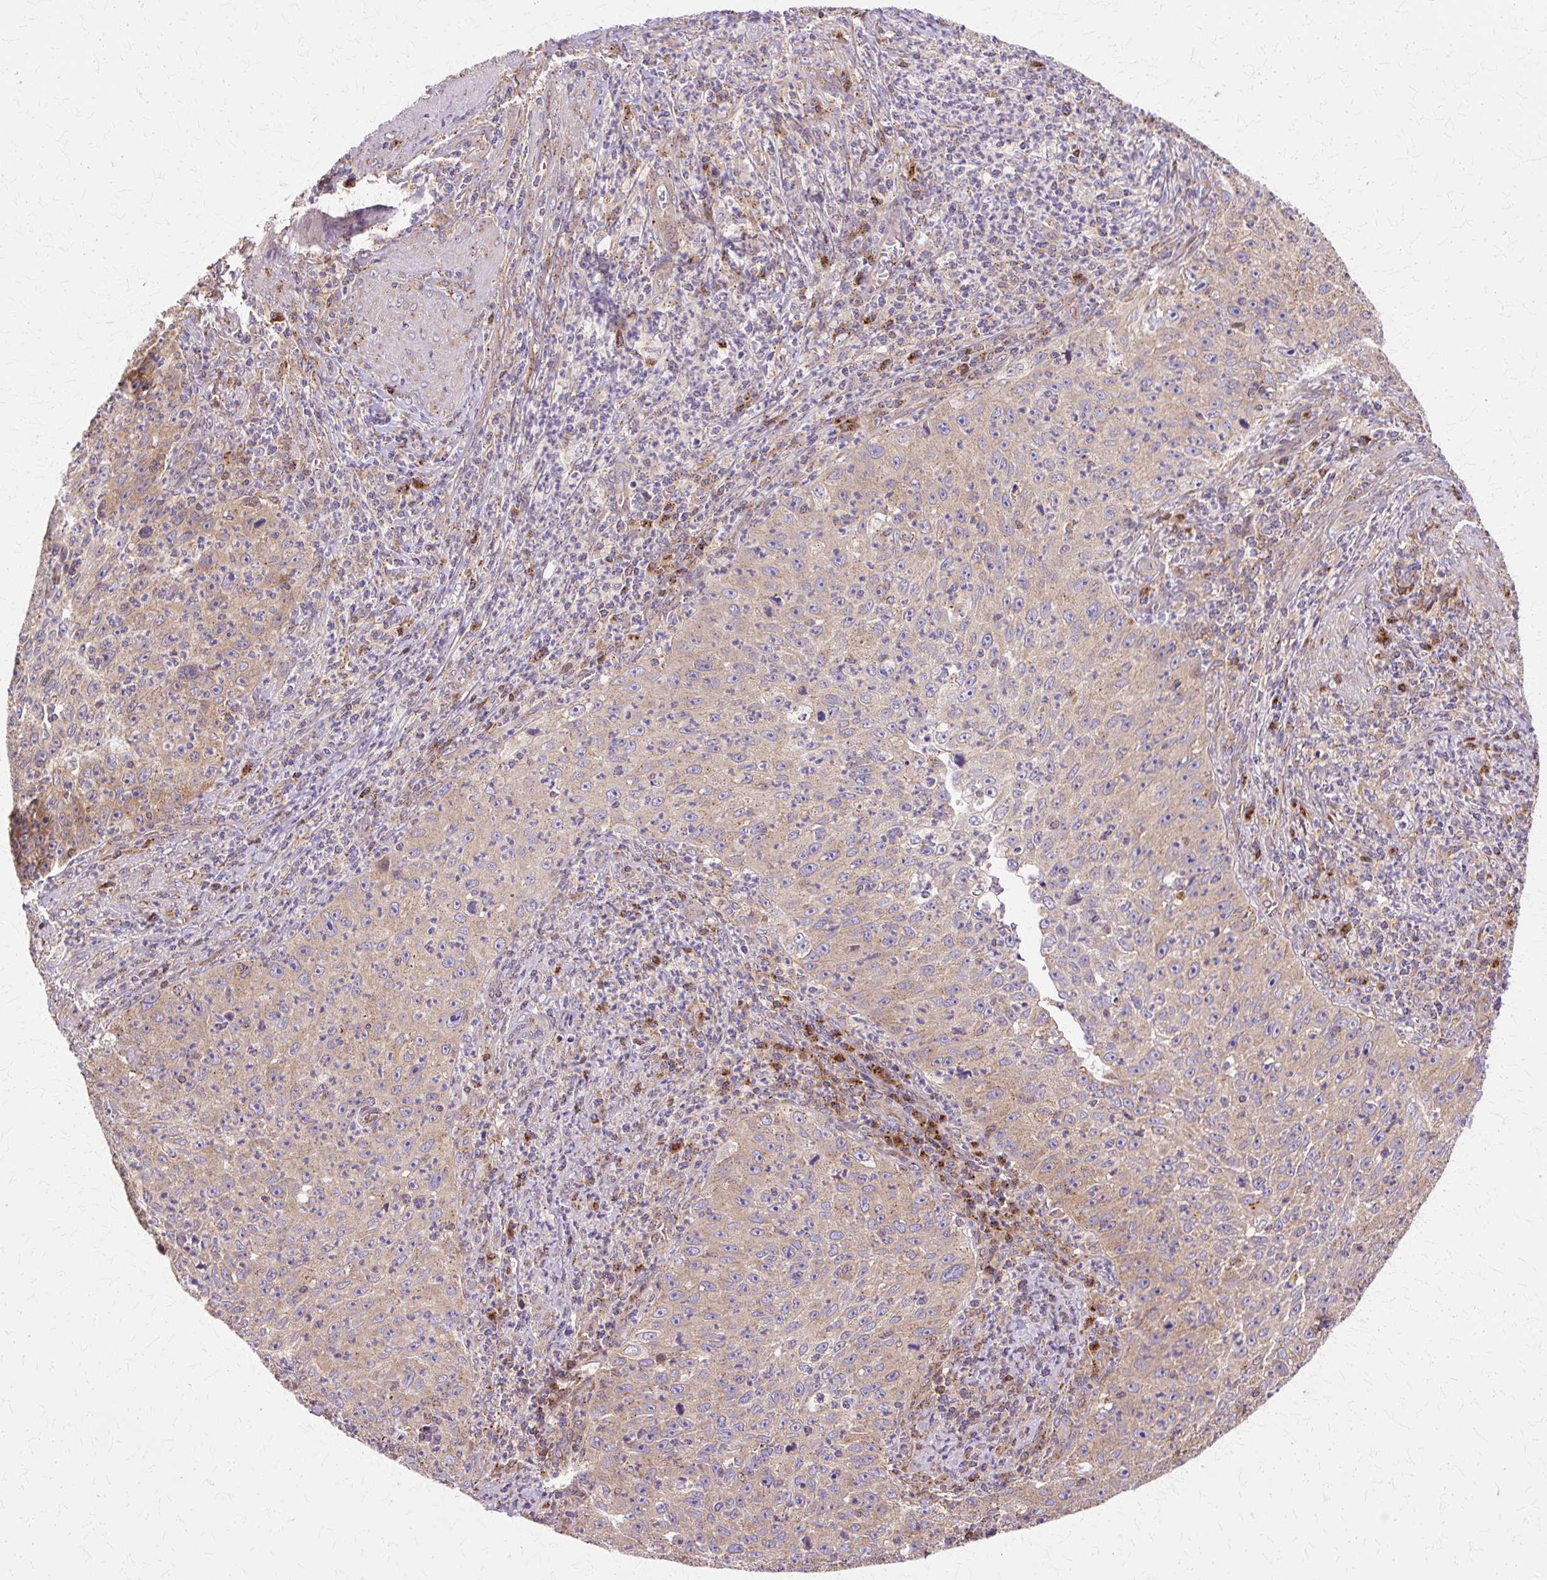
{"staining": {"intensity": "weak", "quantity": "25%-75%", "location": "cytoplasmic/membranous"}, "tissue": "cervical cancer", "cell_type": "Tumor cells", "image_type": "cancer", "snomed": [{"axis": "morphology", "description": "Squamous cell carcinoma, NOS"}, {"axis": "topography", "description": "Cervix"}], "caption": "Protein staining of cervical cancer tissue demonstrates weak cytoplasmic/membranous staining in about 25%-75% of tumor cells.", "gene": "COPB1", "patient": {"sex": "female", "age": 30}}